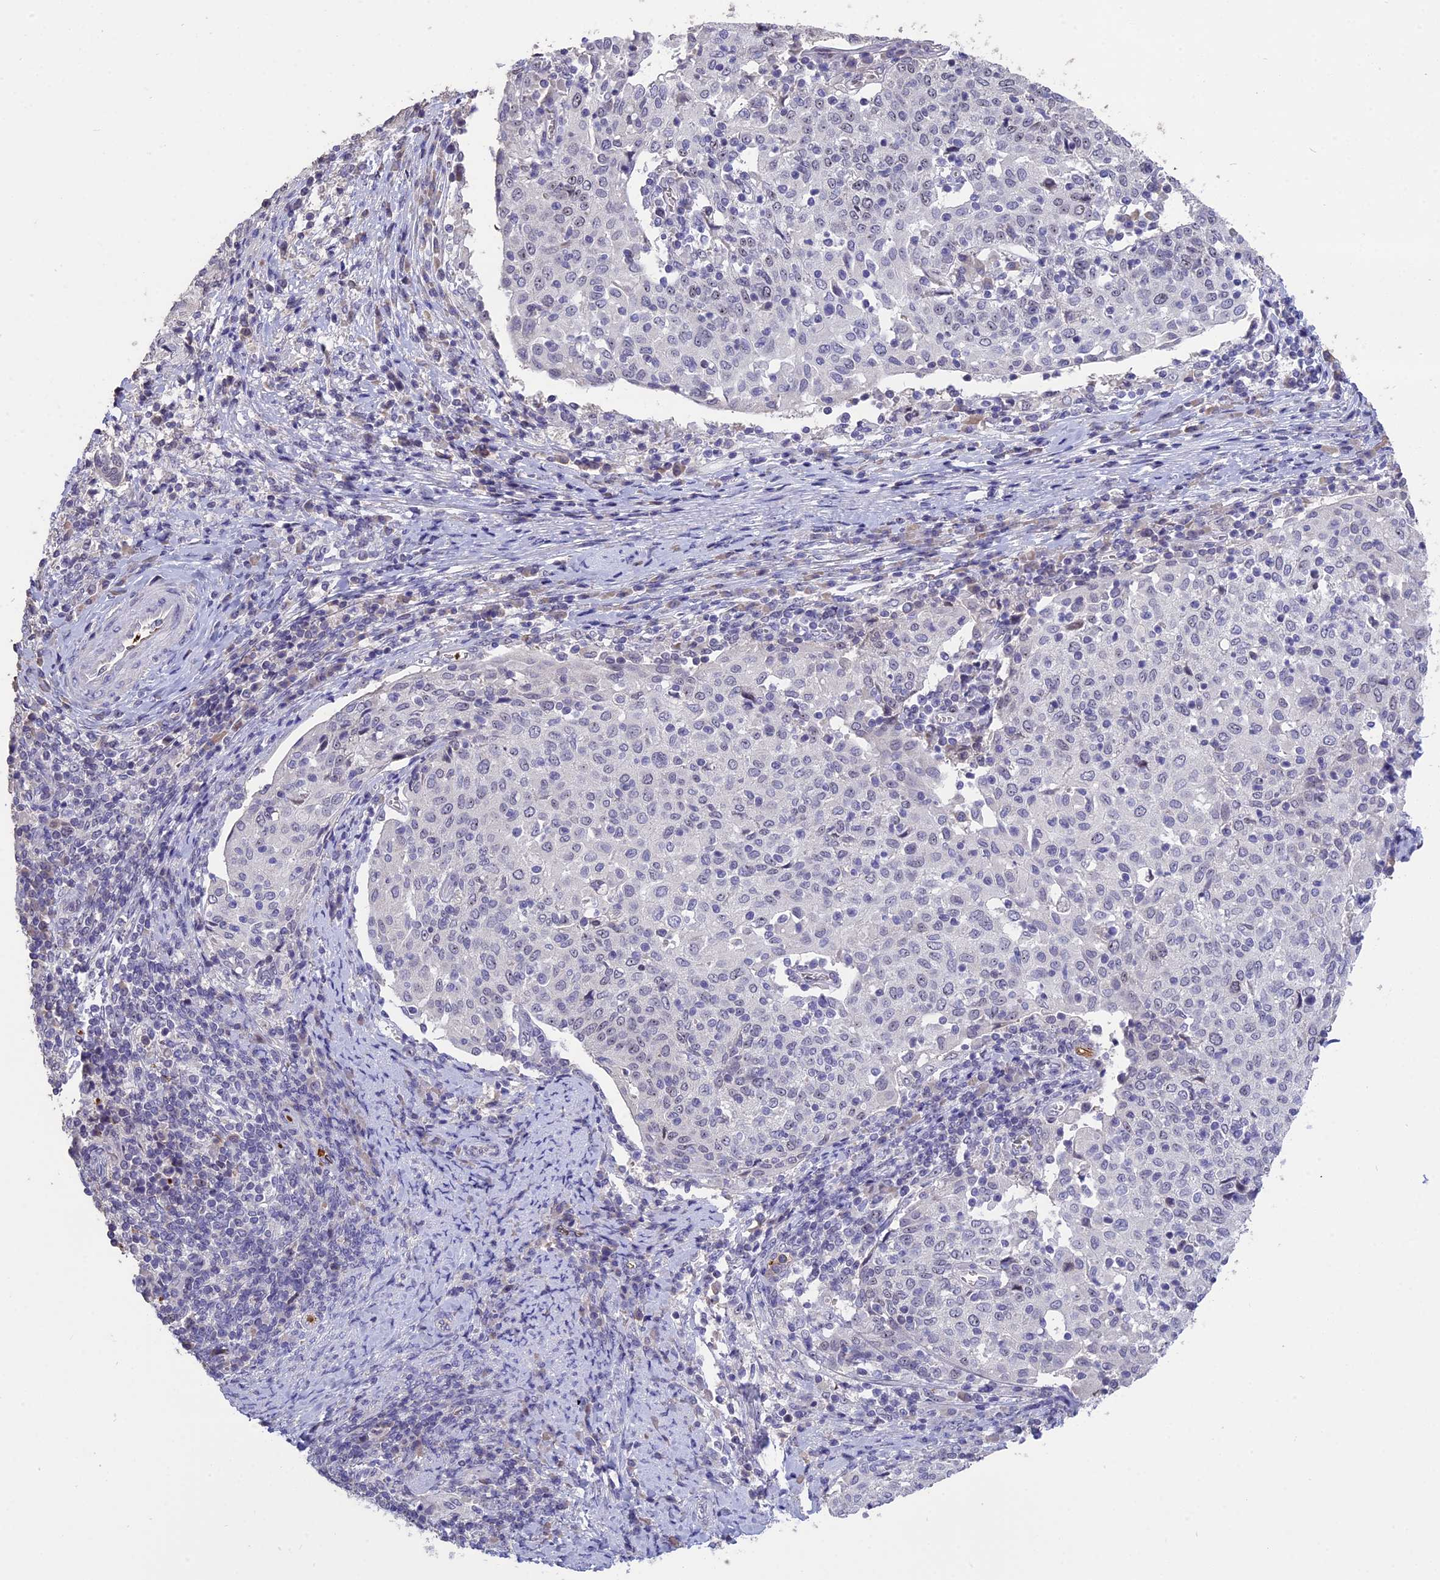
{"staining": {"intensity": "negative", "quantity": "none", "location": "none"}, "tissue": "cervical cancer", "cell_type": "Tumor cells", "image_type": "cancer", "snomed": [{"axis": "morphology", "description": "Squamous cell carcinoma, NOS"}, {"axis": "topography", "description": "Cervix"}], "caption": "Immunohistochemistry micrograph of neoplastic tissue: cervical cancer (squamous cell carcinoma) stained with DAB (3,3'-diaminobenzidine) demonstrates no significant protein expression in tumor cells.", "gene": "KNOP1", "patient": {"sex": "female", "age": 52}}